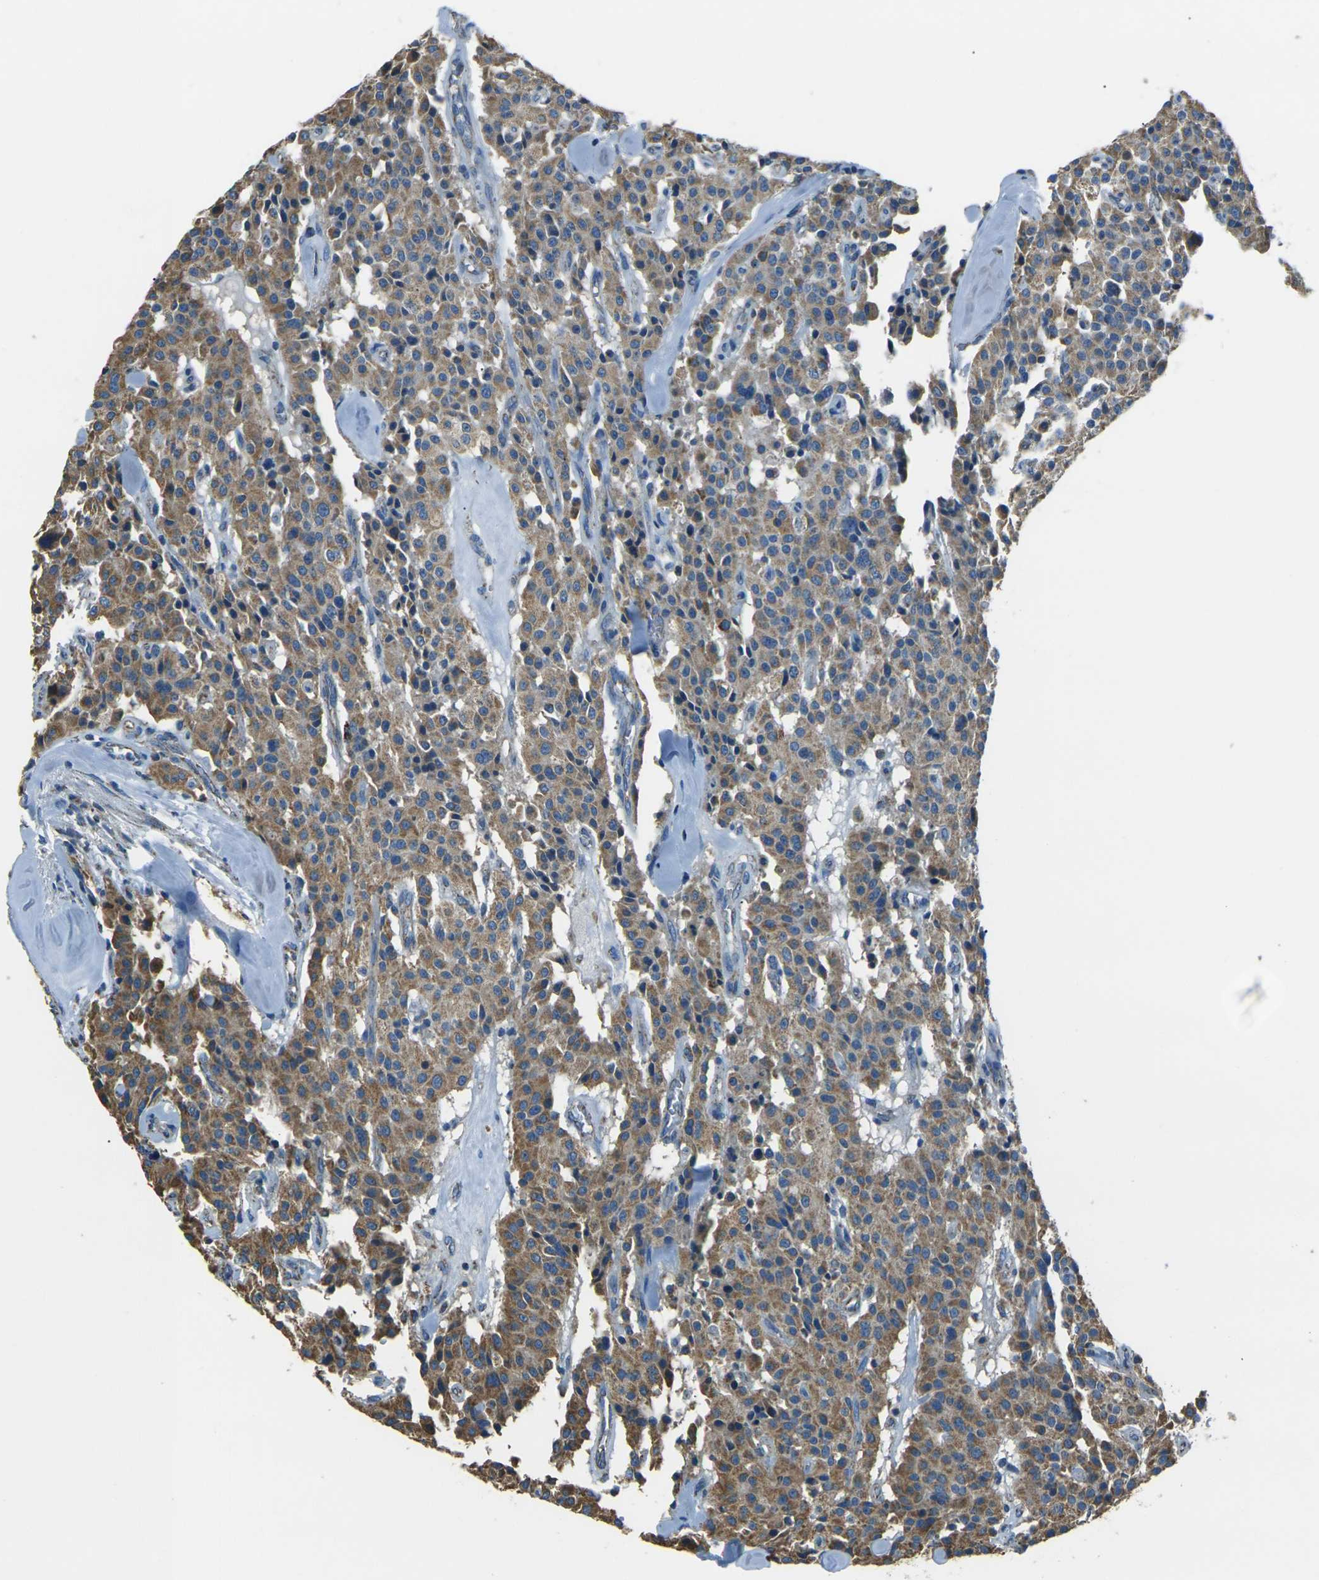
{"staining": {"intensity": "moderate", "quantity": ">75%", "location": "cytoplasmic/membranous"}, "tissue": "carcinoid", "cell_type": "Tumor cells", "image_type": "cancer", "snomed": [{"axis": "morphology", "description": "Carcinoid, malignant, NOS"}, {"axis": "topography", "description": "Lung"}], "caption": "Immunohistochemical staining of human carcinoid (malignant) exhibits moderate cytoplasmic/membranous protein staining in approximately >75% of tumor cells. Nuclei are stained in blue.", "gene": "IRF3", "patient": {"sex": "male", "age": 30}}